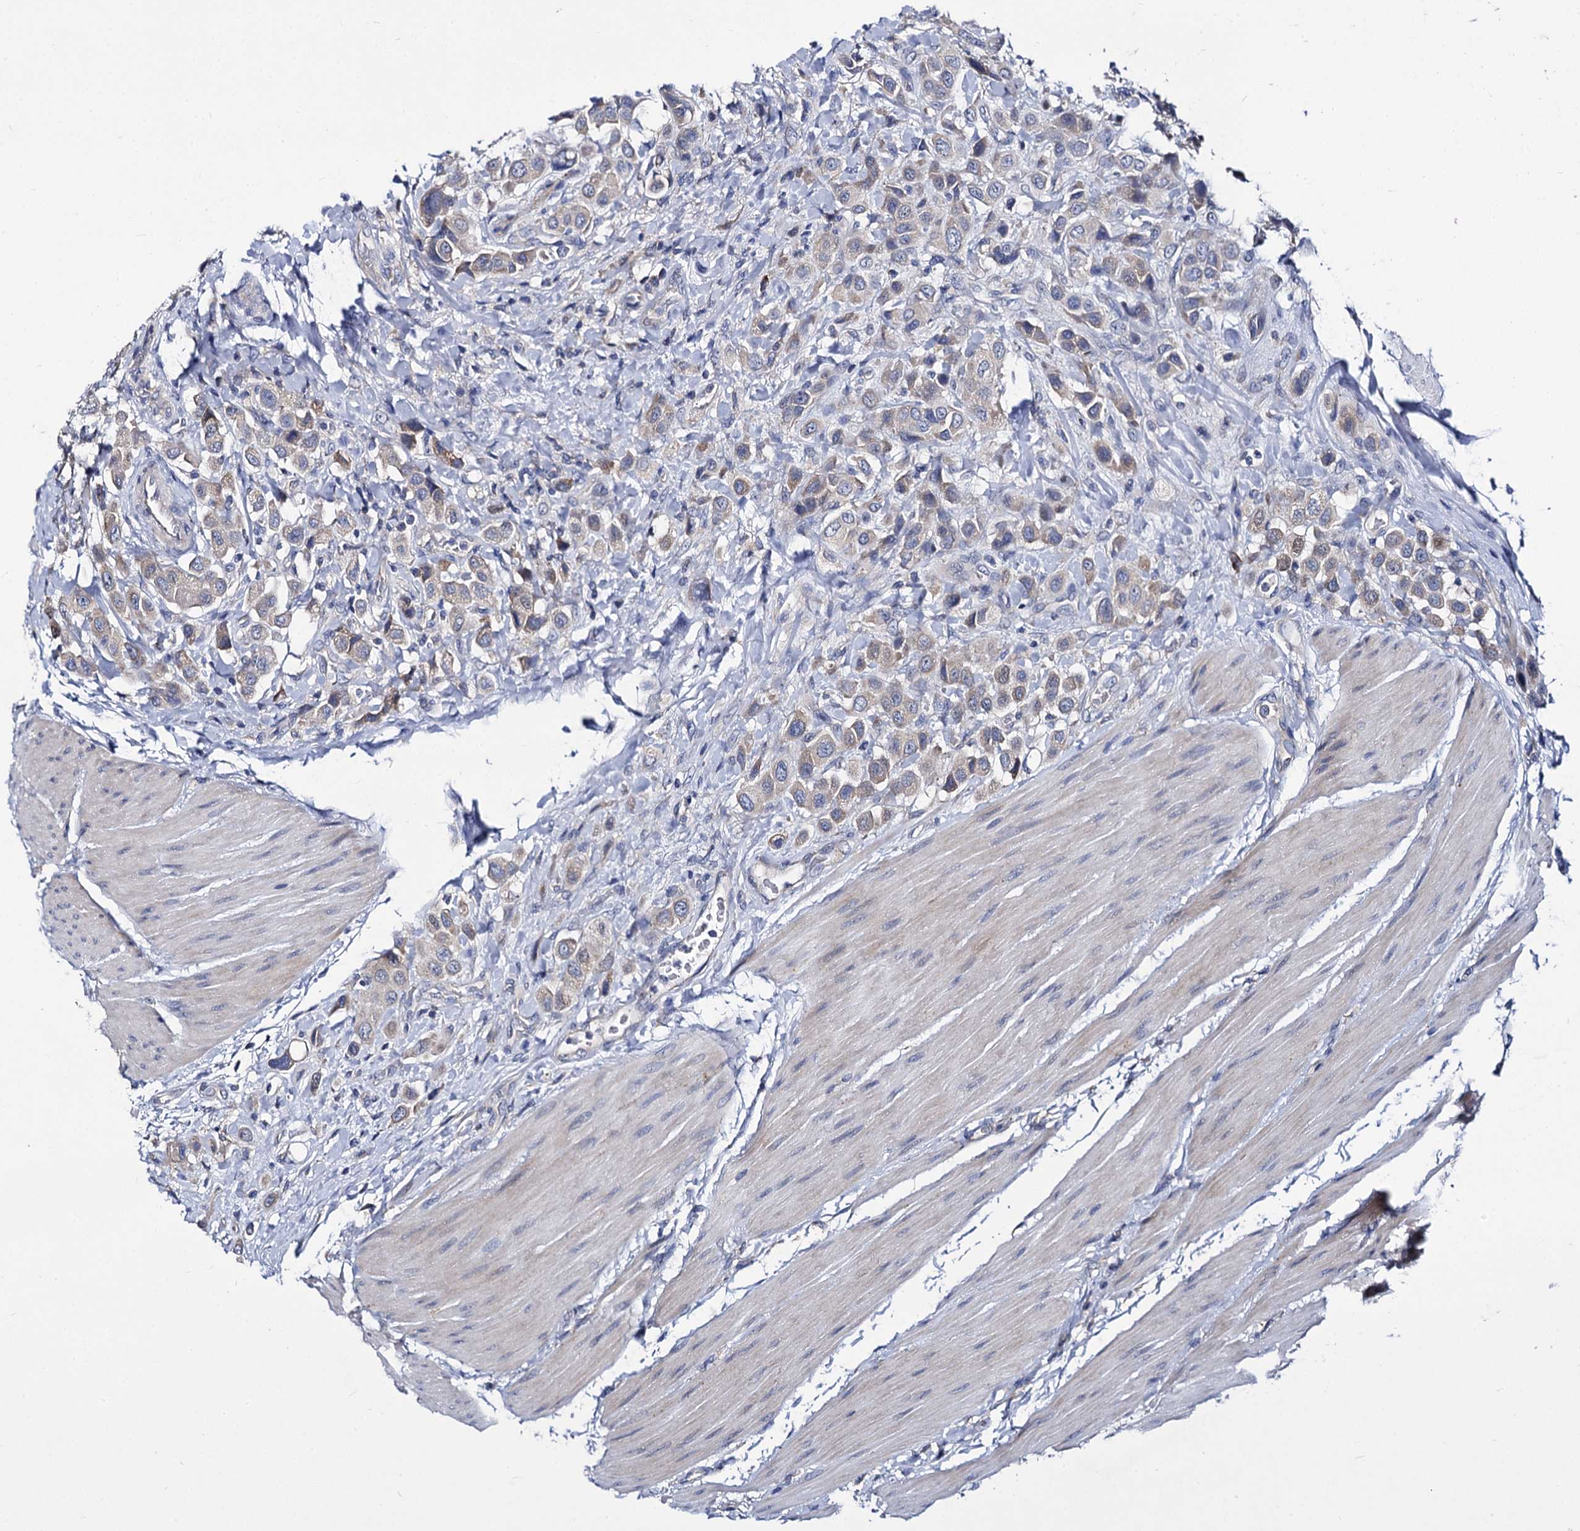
{"staining": {"intensity": "weak", "quantity": "25%-75%", "location": "cytoplasmic/membranous"}, "tissue": "urothelial cancer", "cell_type": "Tumor cells", "image_type": "cancer", "snomed": [{"axis": "morphology", "description": "Urothelial carcinoma, High grade"}, {"axis": "topography", "description": "Urinary bladder"}], "caption": "IHC image of human urothelial cancer stained for a protein (brown), which reveals low levels of weak cytoplasmic/membranous expression in approximately 25%-75% of tumor cells.", "gene": "PANX2", "patient": {"sex": "male", "age": 50}}